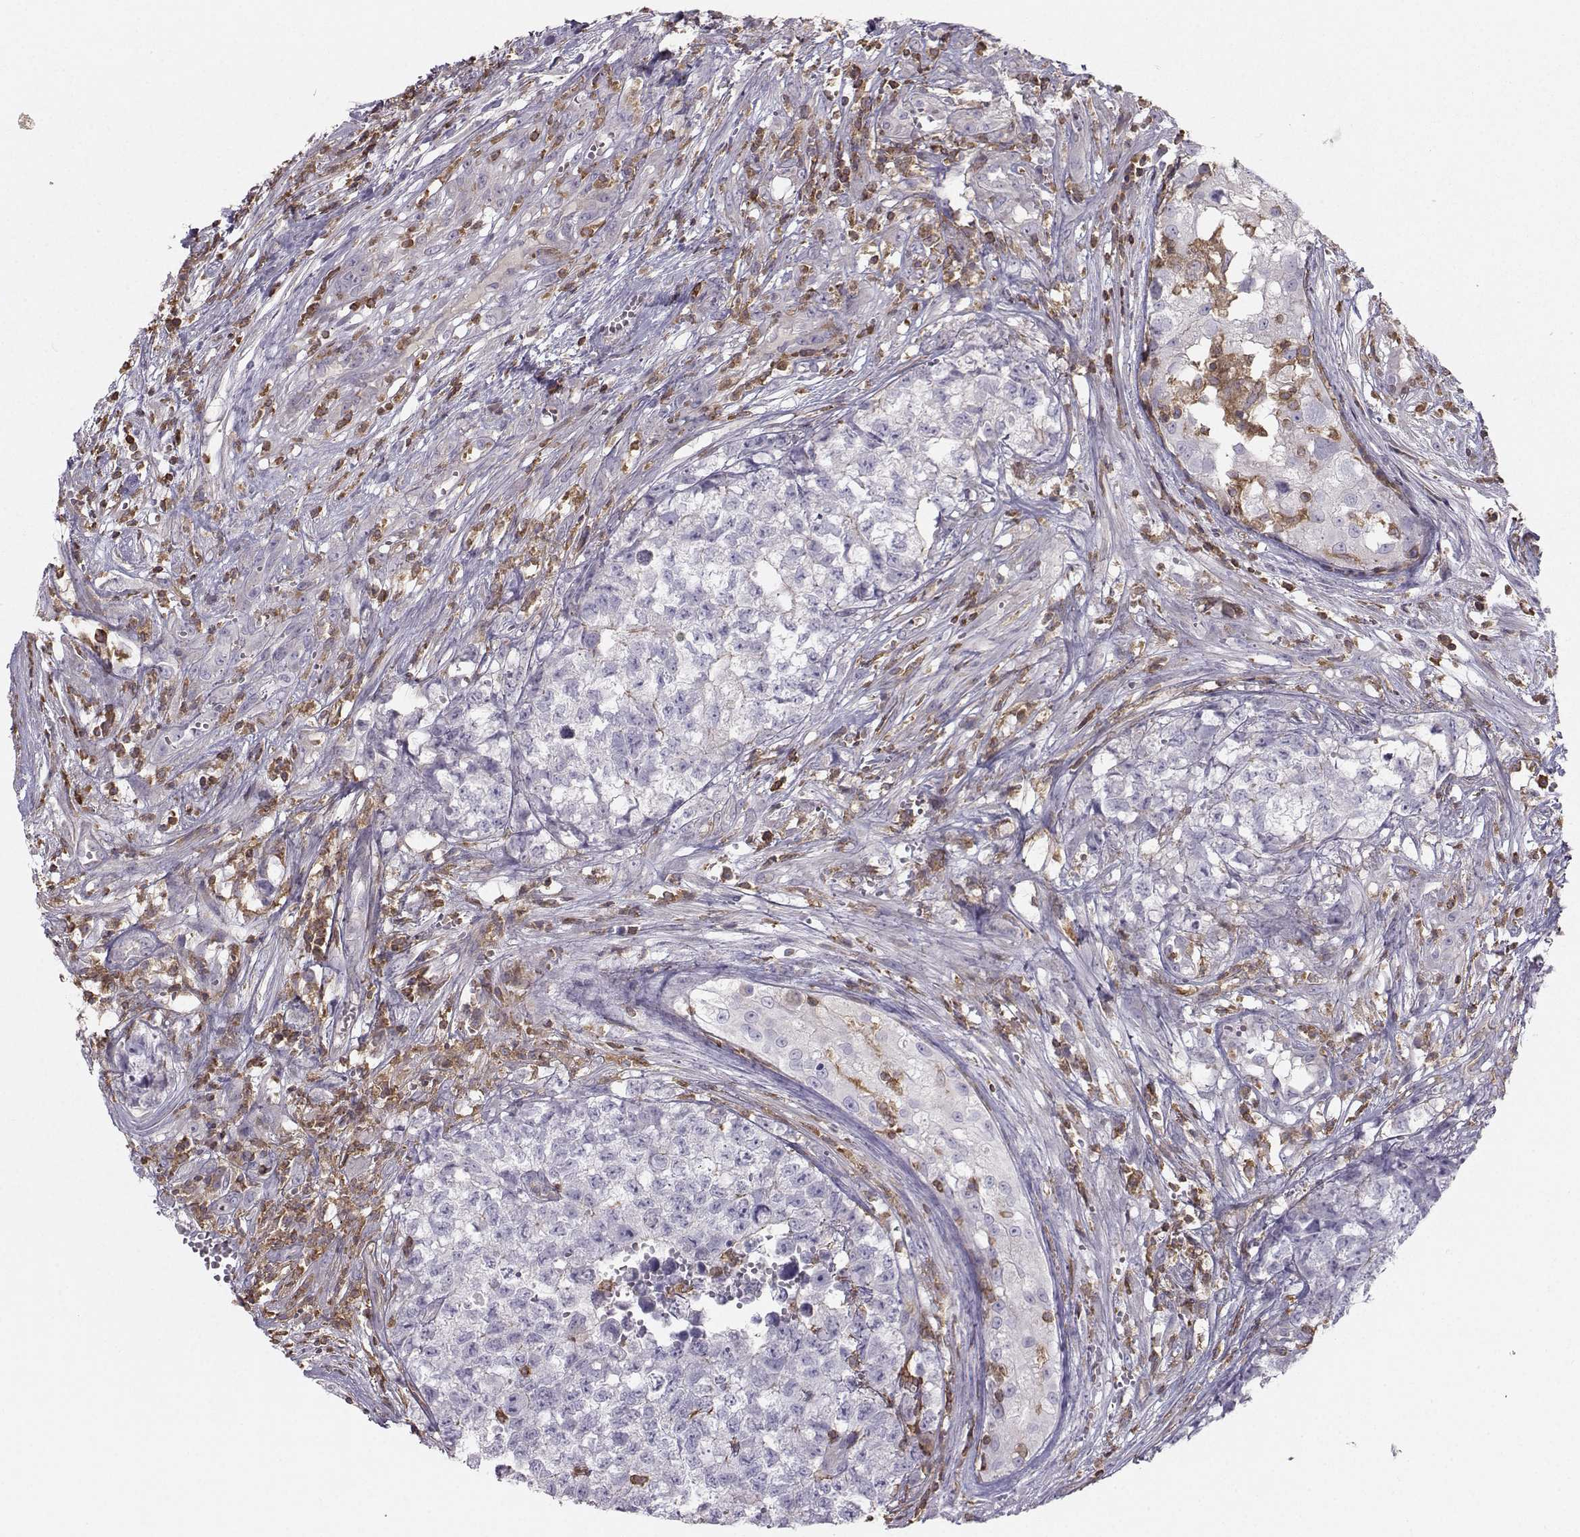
{"staining": {"intensity": "negative", "quantity": "none", "location": "none"}, "tissue": "testis cancer", "cell_type": "Tumor cells", "image_type": "cancer", "snomed": [{"axis": "morphology", "description": "Seminoma, NOS"}, {"axis": "morphology", "description": "Carcinoma, Embryonal, NOS"}, {"axis": "topography", "description": "Testis"}], "caption": "This photomicrograph is of testis embryonal carcinoma stained with immunohistochemistry (IHC) to label a protein in brown with the nuclei are counter-stained blue. There is no positivity in tumor cells.", "gene": "ZBTB32", "patient": {"sex": "male", "age": 22}}